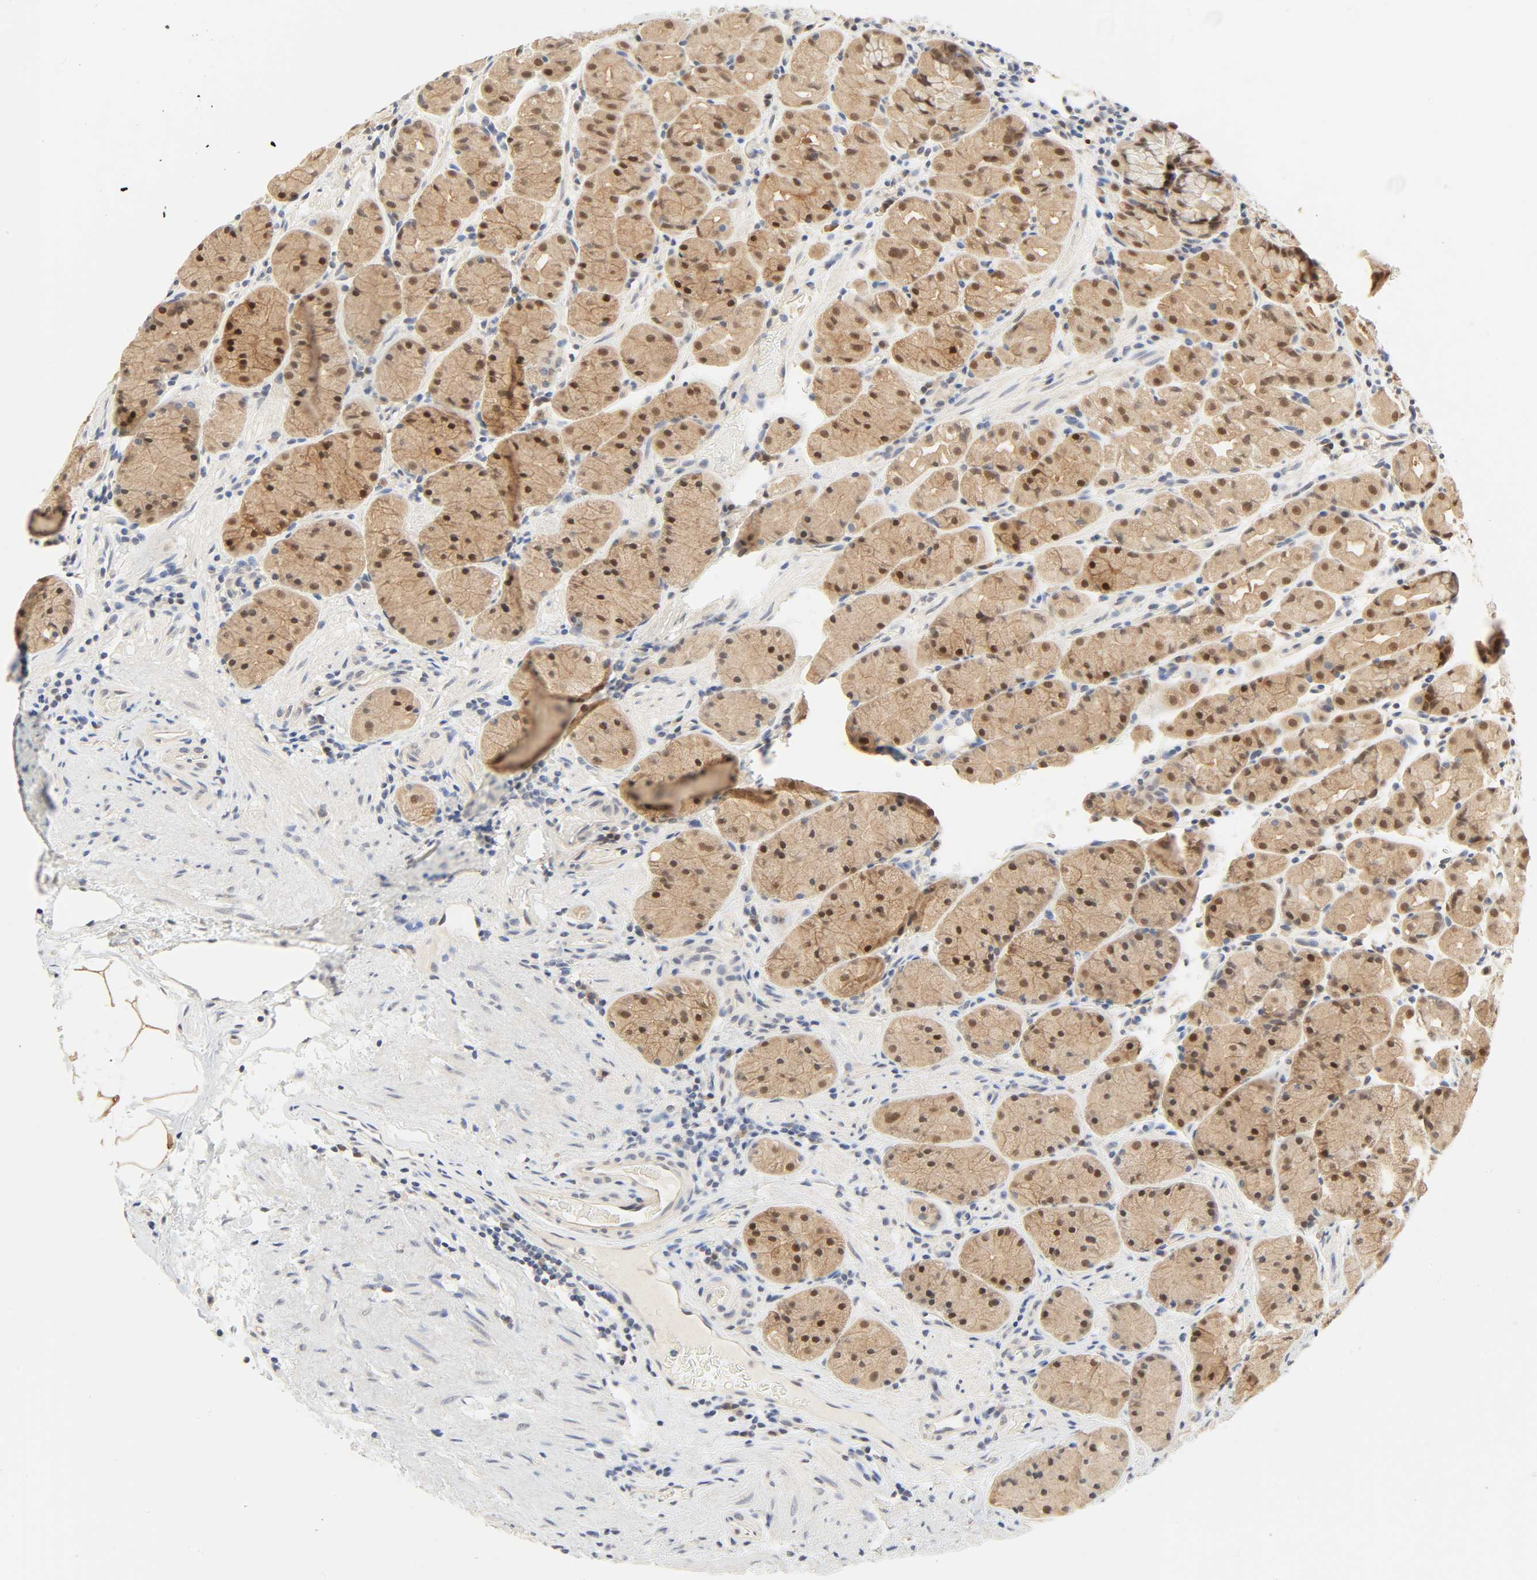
{"staining": {"intensity": "moderate", "quantity": ">75%", "location": "cytoplasmic/membranous,nuclear"}, "tissue": "stomach", "cell_type": "Glandular cells", "image_type": "normal", "snomed": [{"axis": "morphology", "description": "Normal tissue, NOS"}, {"axis": "topography", "description": "Stomach, lower"}], "caption": "This histopathology image displays immunohistochemistry staining of normal human stomach, with medium moderate cytoplasmic/membranous,nuclear expression in about >75% of glandular cells.", "gene": "ACSS2", "patient": {"sex": "male", "age": 56}}